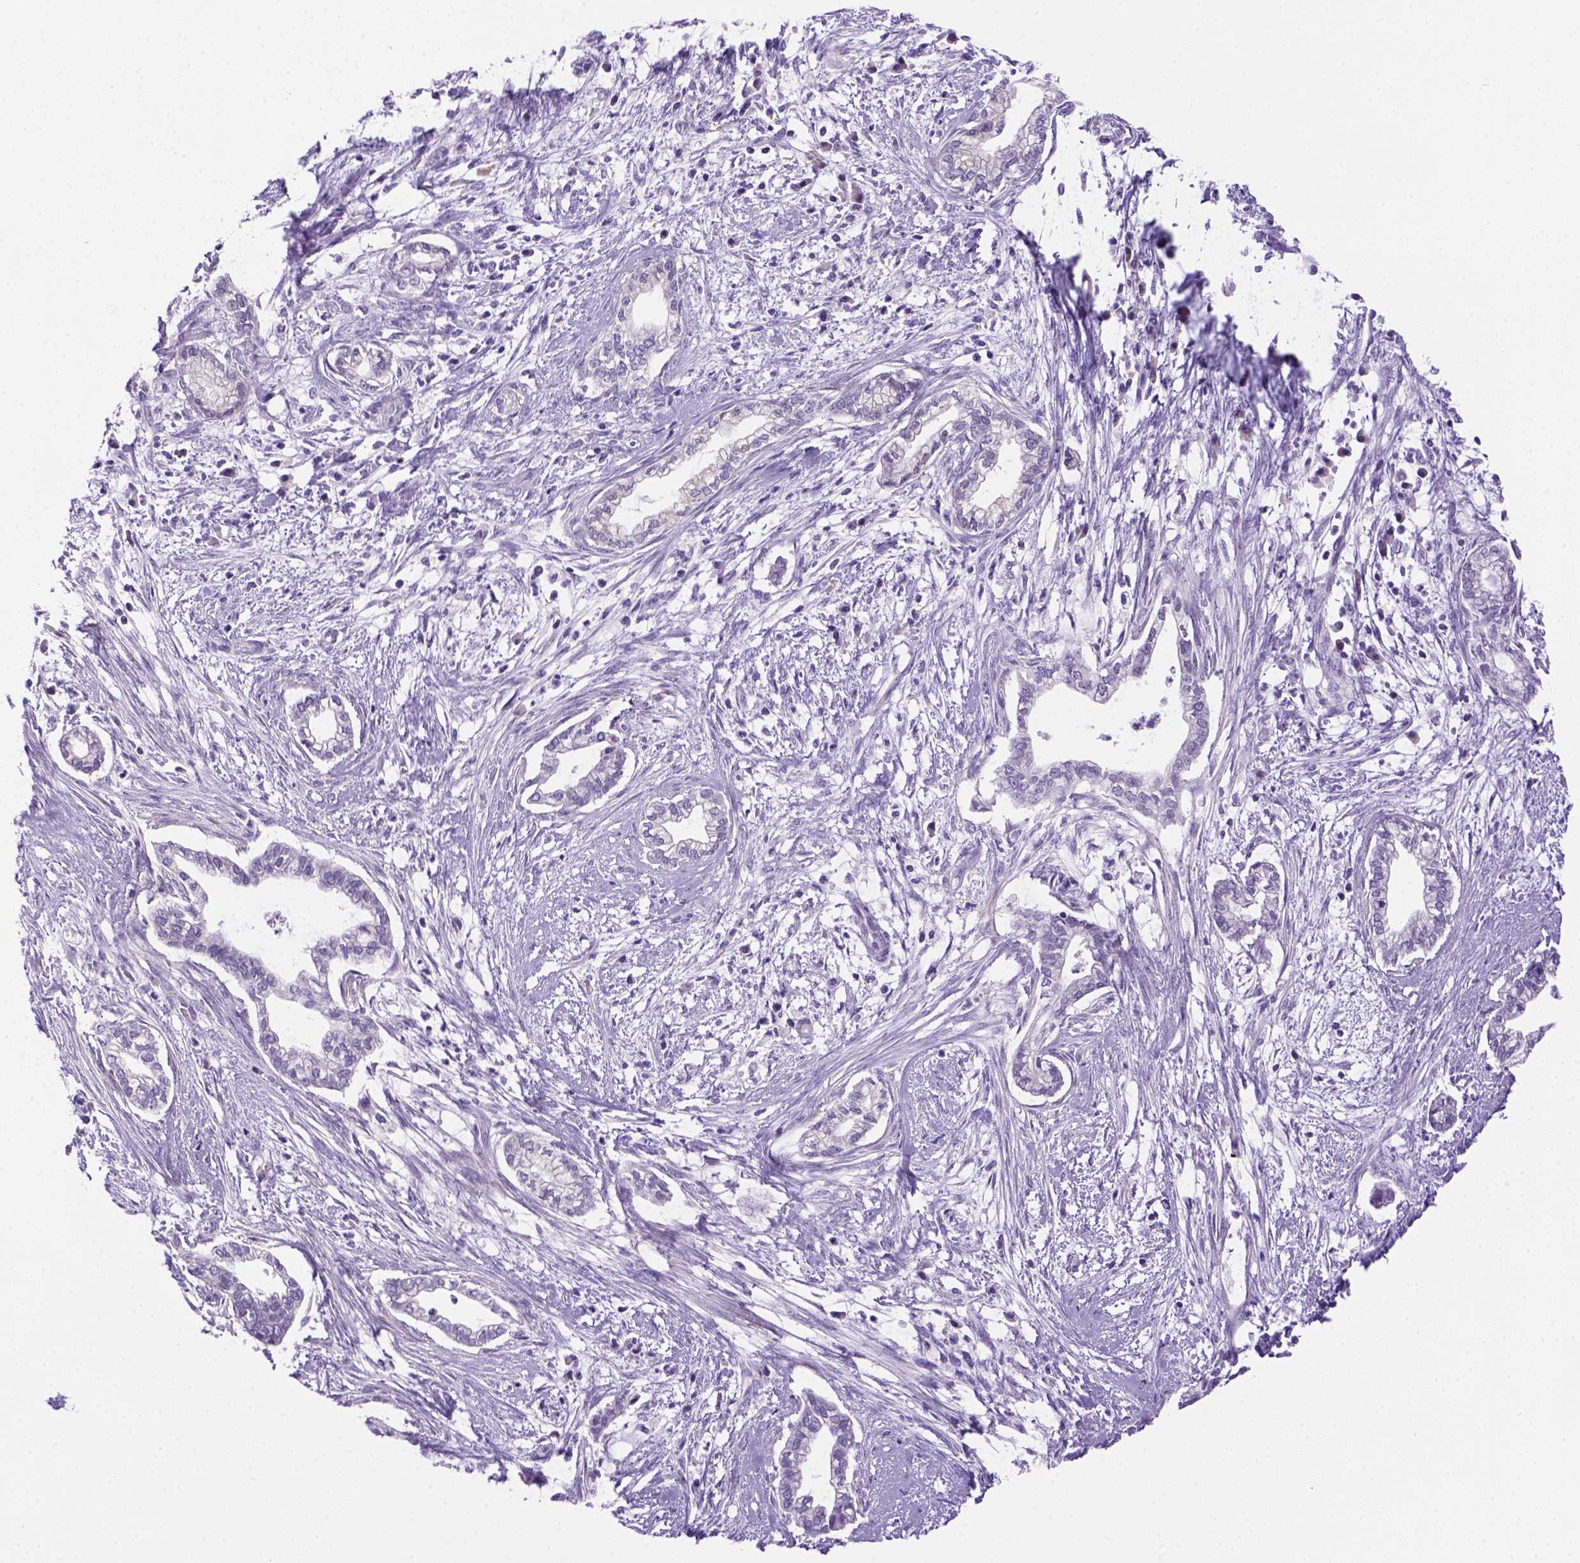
{"staining": {"intensity": "negative", "quantity": "none", "location": "none"}, "tissue": "cervical cancer", "cell_type": "Tumor cells", "image_type": "cancer", "snomed": [{"axis": "morphology", "description": "Adenocarcinoma, NOS"}, {"axis": "topography", "description": "Cervix"}], "caption": "Immunohistochemistry micrograph of cervical cancer (adenocarcinoma) stained for a protein (brown), which demonstrates no expression in tumor cells.", "gene": "DNAH11", "patient": {"sex": "female", "age": 62}}